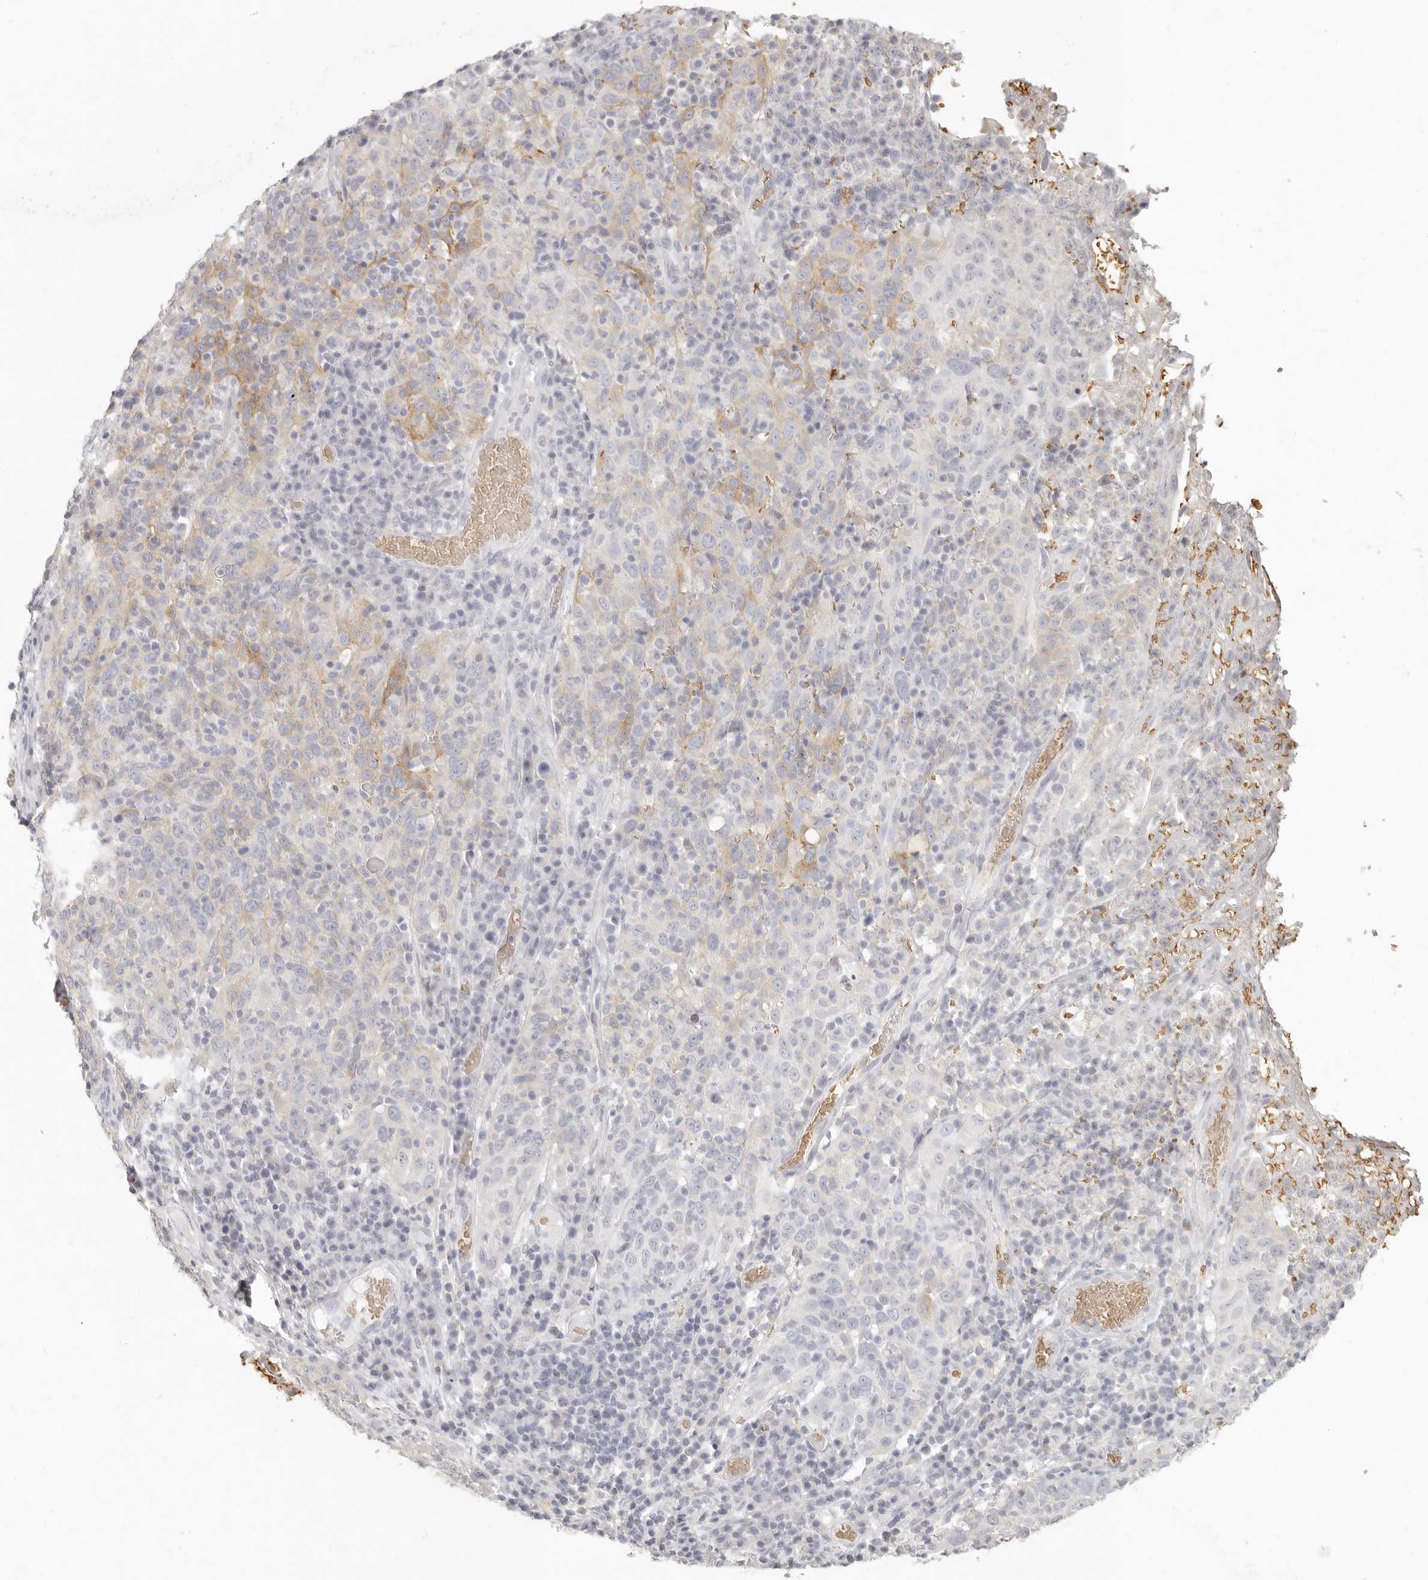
{"staining": {"intensity": "weak", "quantity": "<25%", "location": "cytoplasmic/membranous"}, "tissue": "cervical cancer", "cell_type": "Tumor cells", "image_type": "cancer", "snomed": [{"axis": "morphology", "description": "Squamous cell carcinoma, NOS"}, {"axis": "topography", "description": "Cervix"}], "caption": "IHC of cervical squamous cell carcinoma demonstrates no positivity in tumor cells.", "gene": "NIBAN1", "patient": {"sex": "female", "age": 46}}